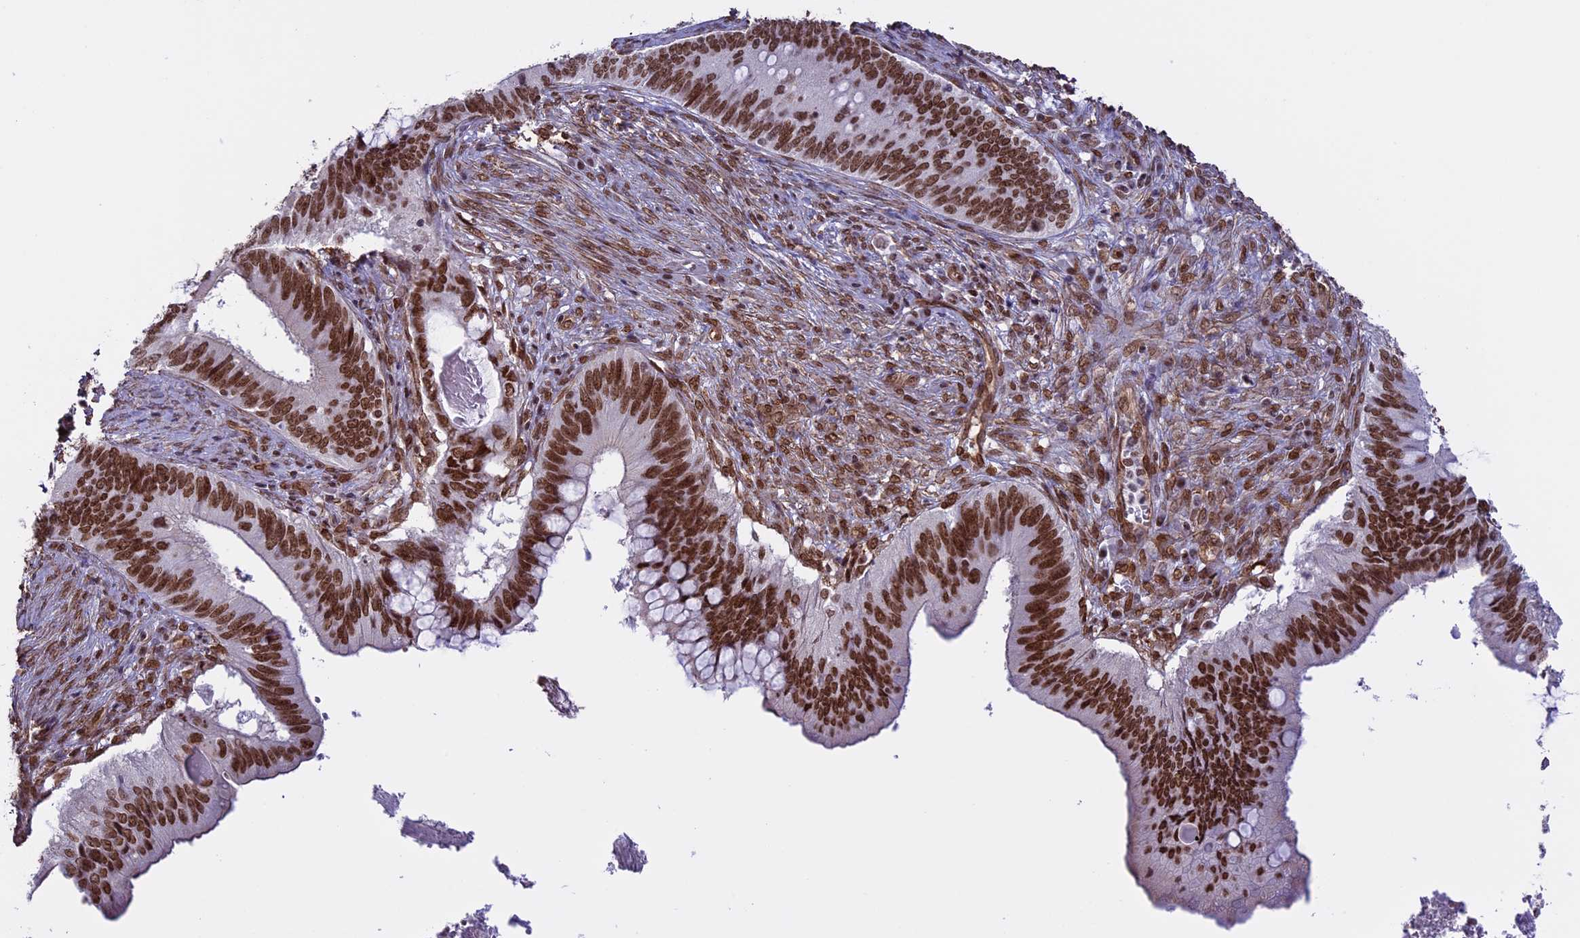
{"staining": {"intensity": "strong", "quantity": ">75%", "location": "nuclear"}, "tissue": "cervical cancer", "cell_type": "Tumor cells", "image_type": "cancer", "snomed": [{"axis": "morphology", "description": "Adenocarcinoma, NOS"}, {"axis": "topography", "description": "Cervix"}], "caption": "Tumor cells exhibit high levels of strong nuclear positivity in approximately >75% of cells in human cervical cancer.", "gene": "MPHOSPH8", "patient": {"sex": "female", "age": 42}}